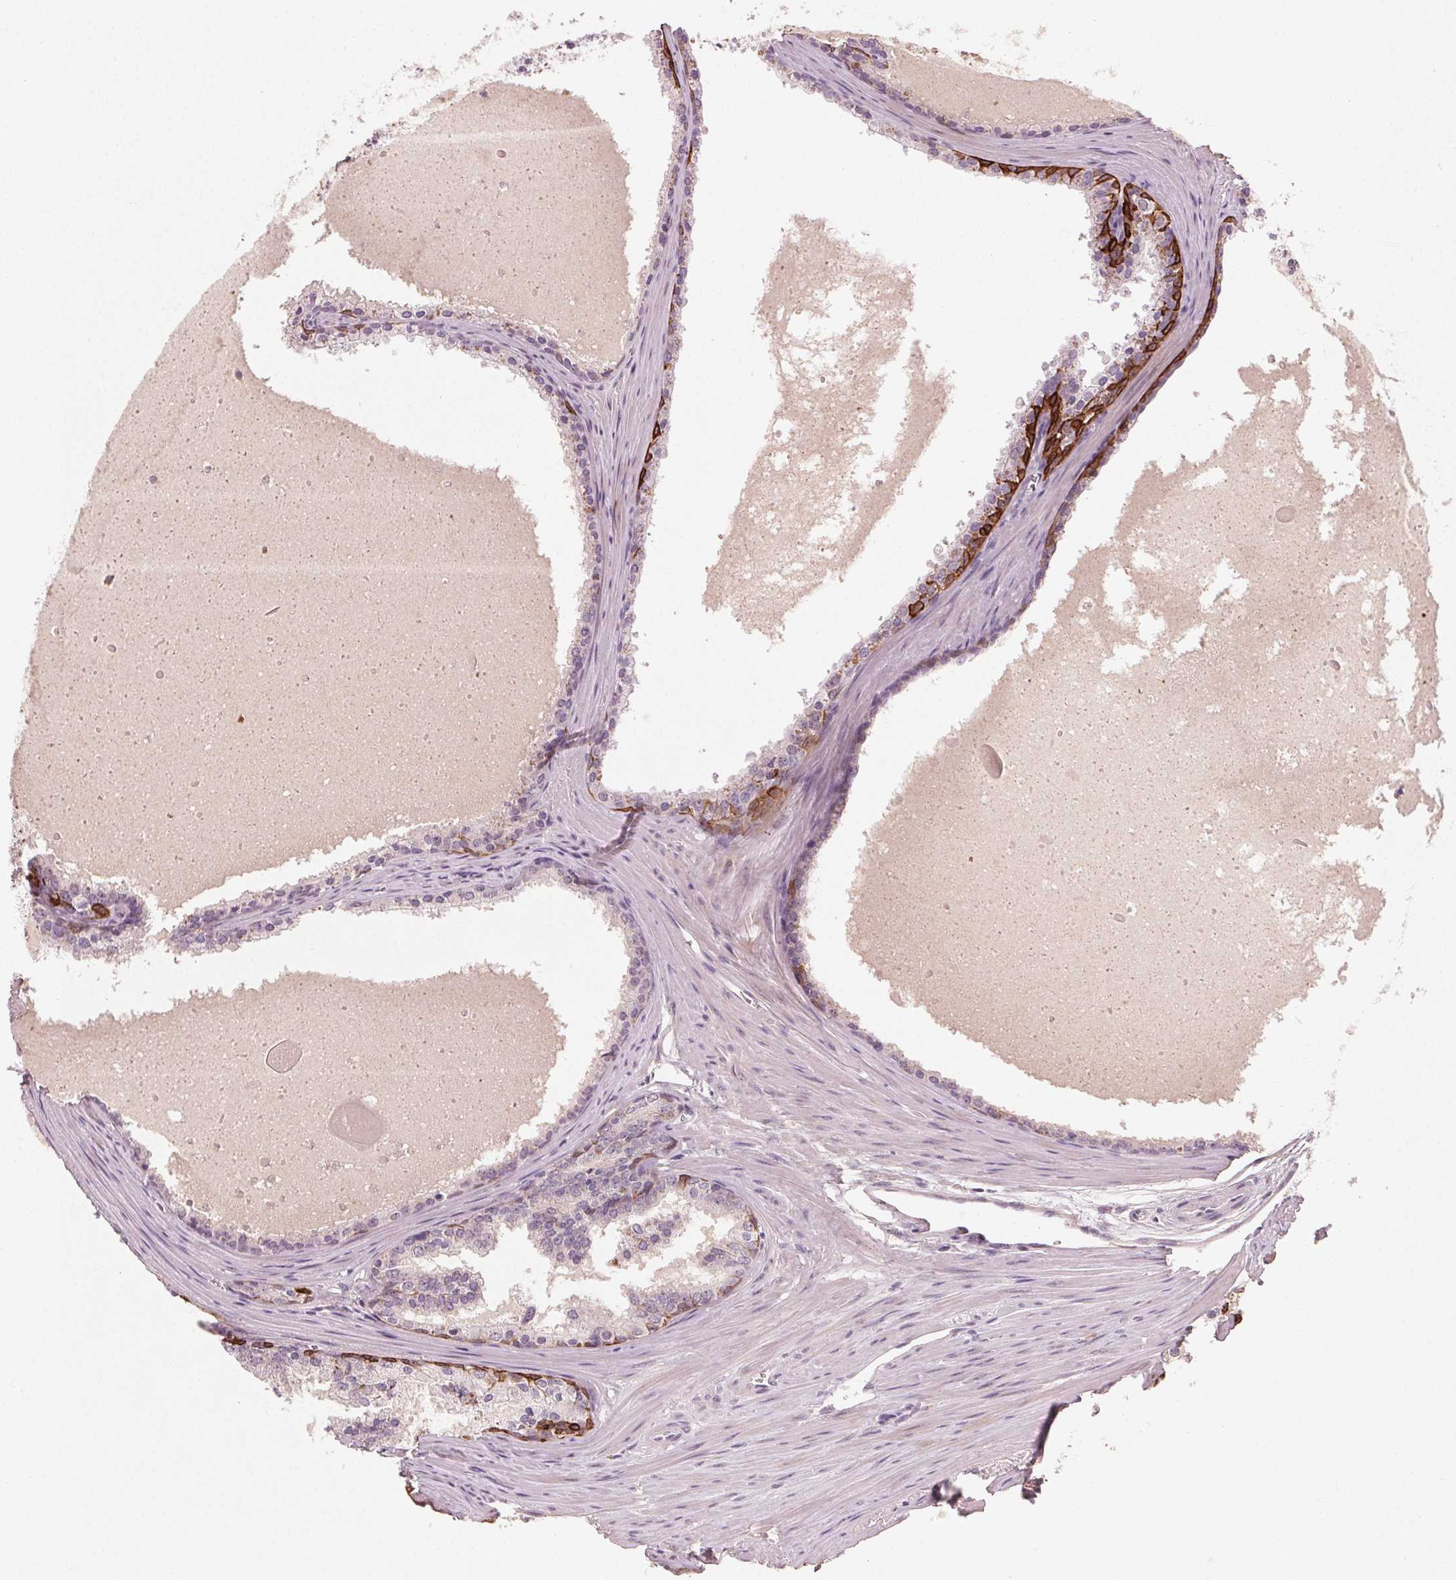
{"staining": {"intensity": "negative", "quantity": "none", "location": "none"}, "tissue": "prostate cancer", "cell_type": "Tumor cells", "image_type": "cancer", "snomed": [{"axis": "morphology", "description": "Adenocarcinoma, High grade"}, {"axis": "topography", "description": "Prostate"}], "caption": "IHC photomicrograph of neoplastic tissue: human adenocarcinoma (high-grade) (prostate) stained with DAB demonstrates no significant protein expression in tumor cells. (DAB (3,3'-diaminobenzidine) immunohistochemistry (IHC) visualized using brightfield microscopy, high magnification).", "gene": "TUB", "patient": {"sex": "male", "age": 68}}